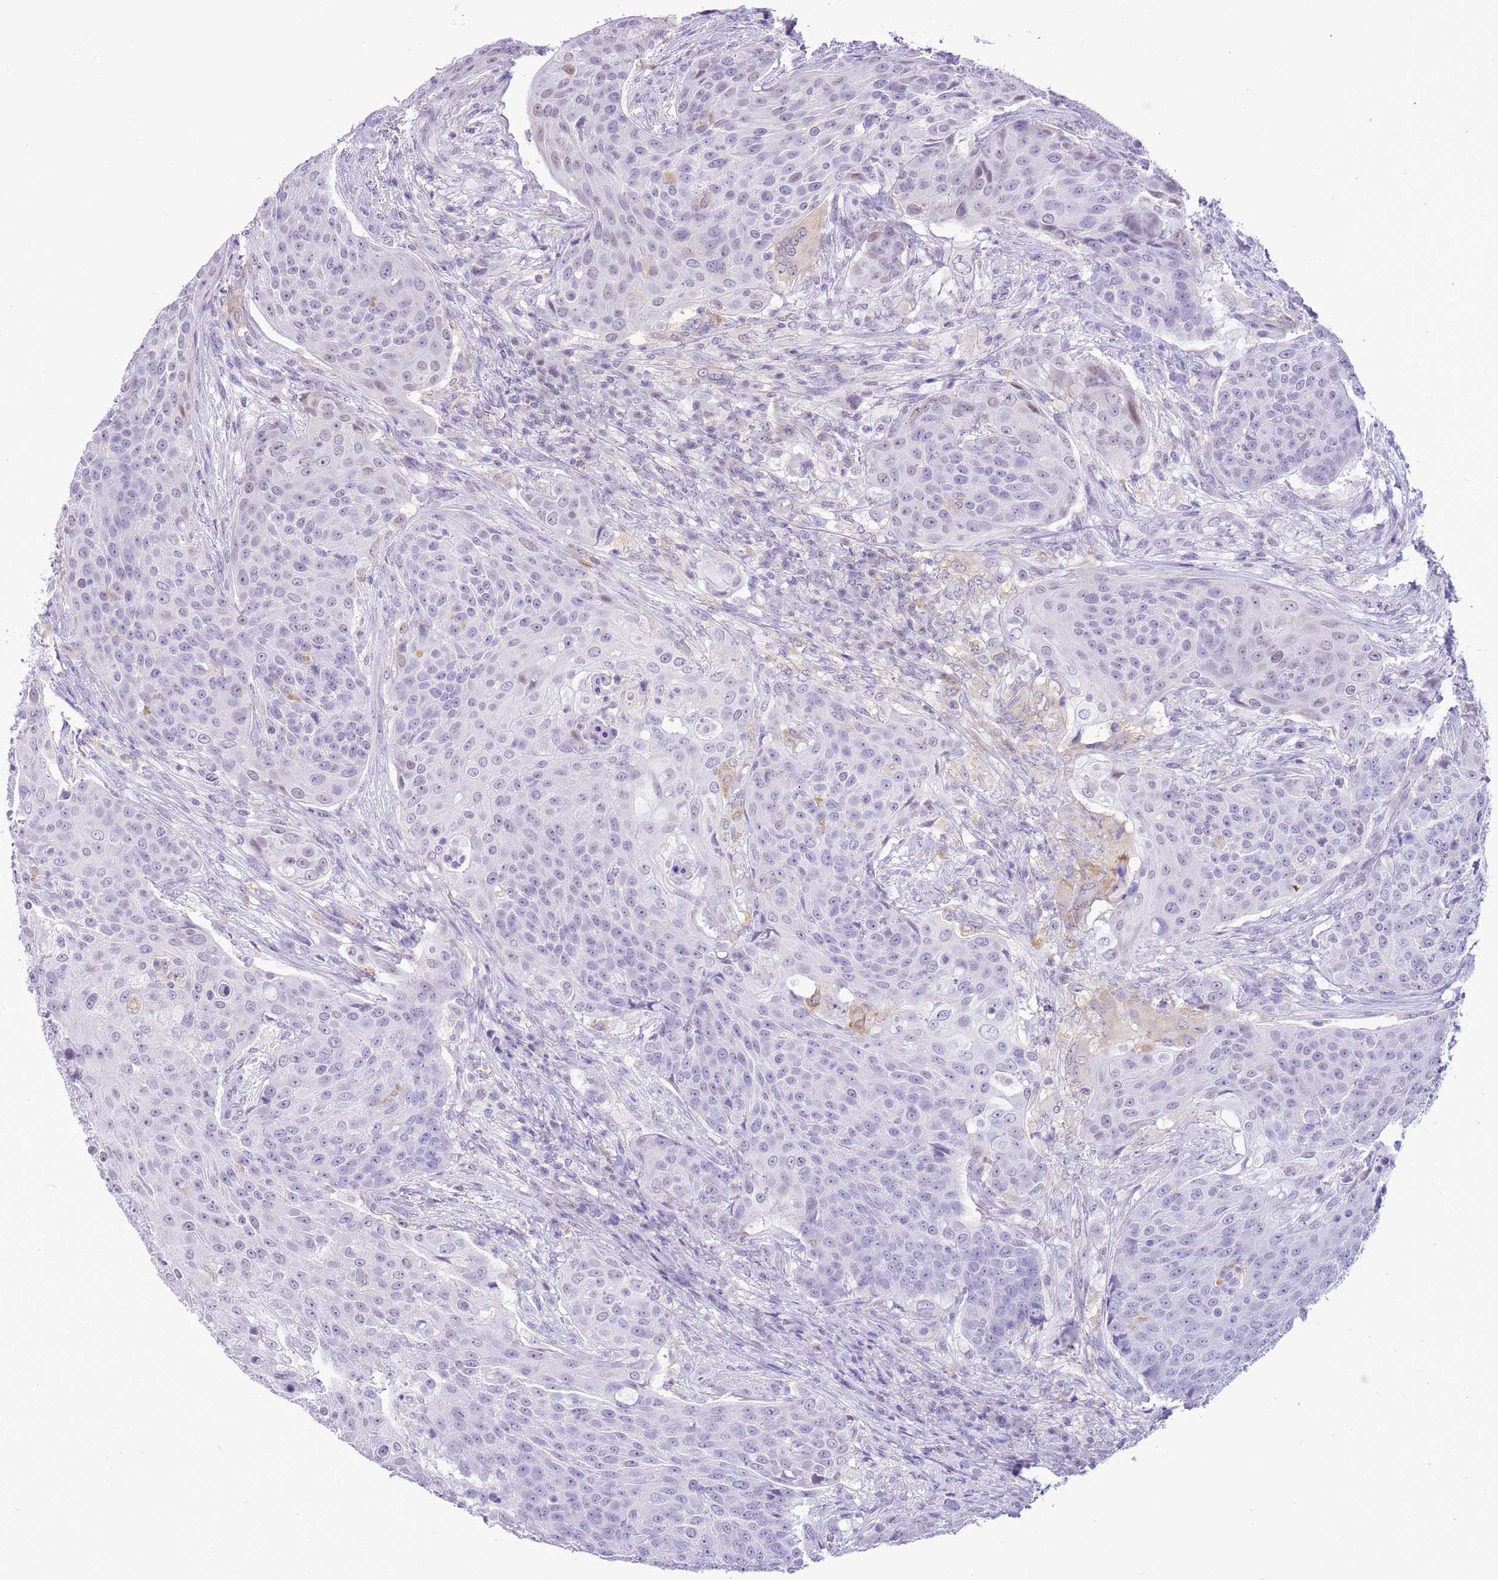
{"staining": {"intensity": "negative", "quantity": "none", "location": "none"}, "tissue": "urothelial cancer", "cell_type": "Tumor cells", "image_type": "cancer", "snomed": [{"axis": "morphology", "description": "Urothelial carcinoma, High grade"}, {"axis": "topography", "description": "Urinary bladder"}], "caption": "Urothelial cancer stained for a protein using immunohistochemistry reveals no positivity tumor cells.", "gene": "PPP1R17", "patient": {"sex": "female", "age": 63}}